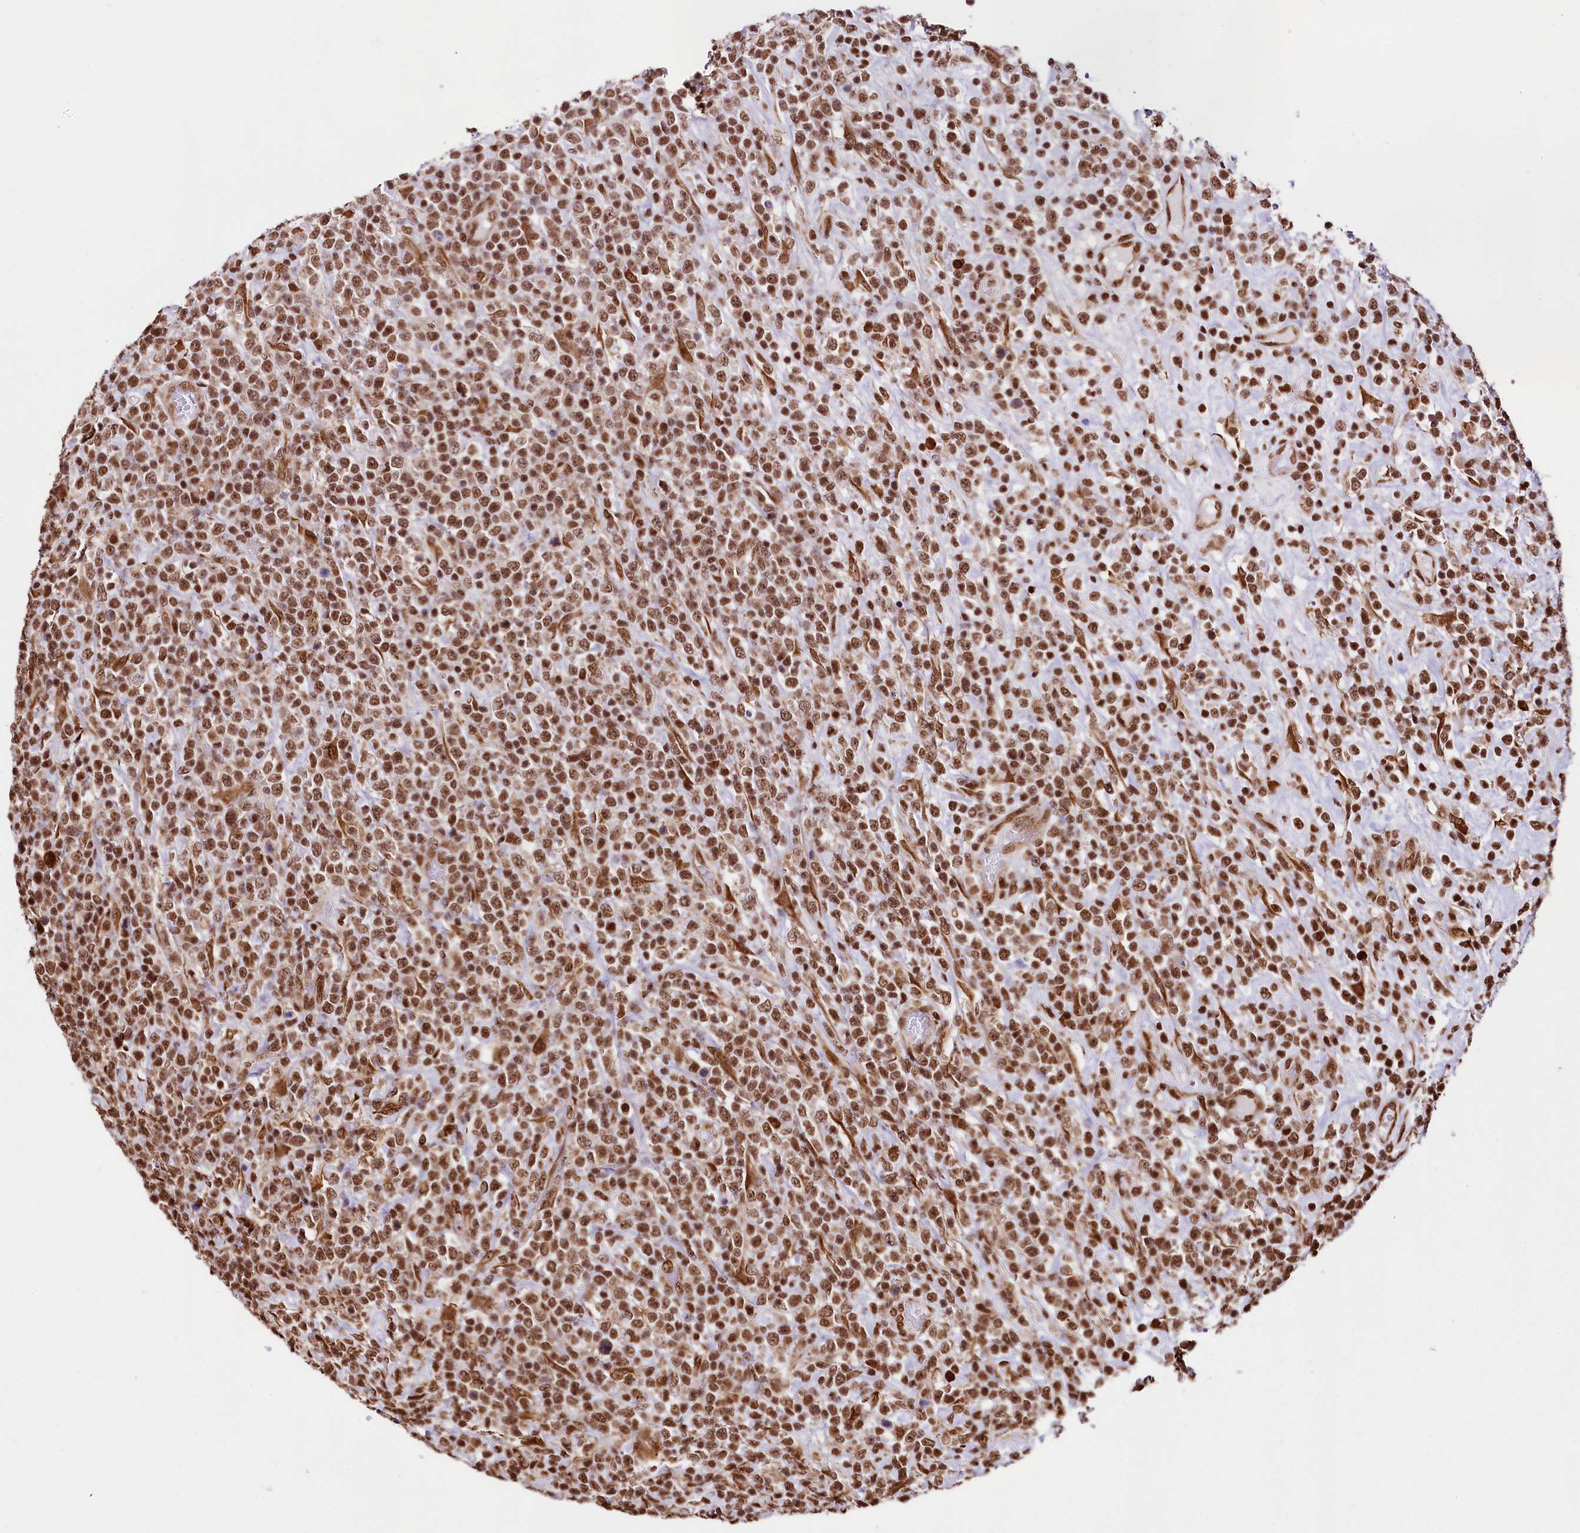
{"staining": {"intensity": "moderate", "quantity": ">75%", "location": "nuclear"}, "tissue": "lymphoma", "cell_type": "Tumor cells", "image_type": "cancer", "snomed": [{"axis": "morphology", "description": "Malignant lymphoma, non-Hodgkin's type, High grade"}, {"axis": "topography", "description": "Colon"}], "caption": "The immunohistochemical stain highlights moderate nuclear expression in tumor cells of lymphoma tissue. (brown staining indicates protein expression, while blue staining denotes nuclei).", "gene": "PDS5B", "patient": {"sex": "female", "age": 53}}